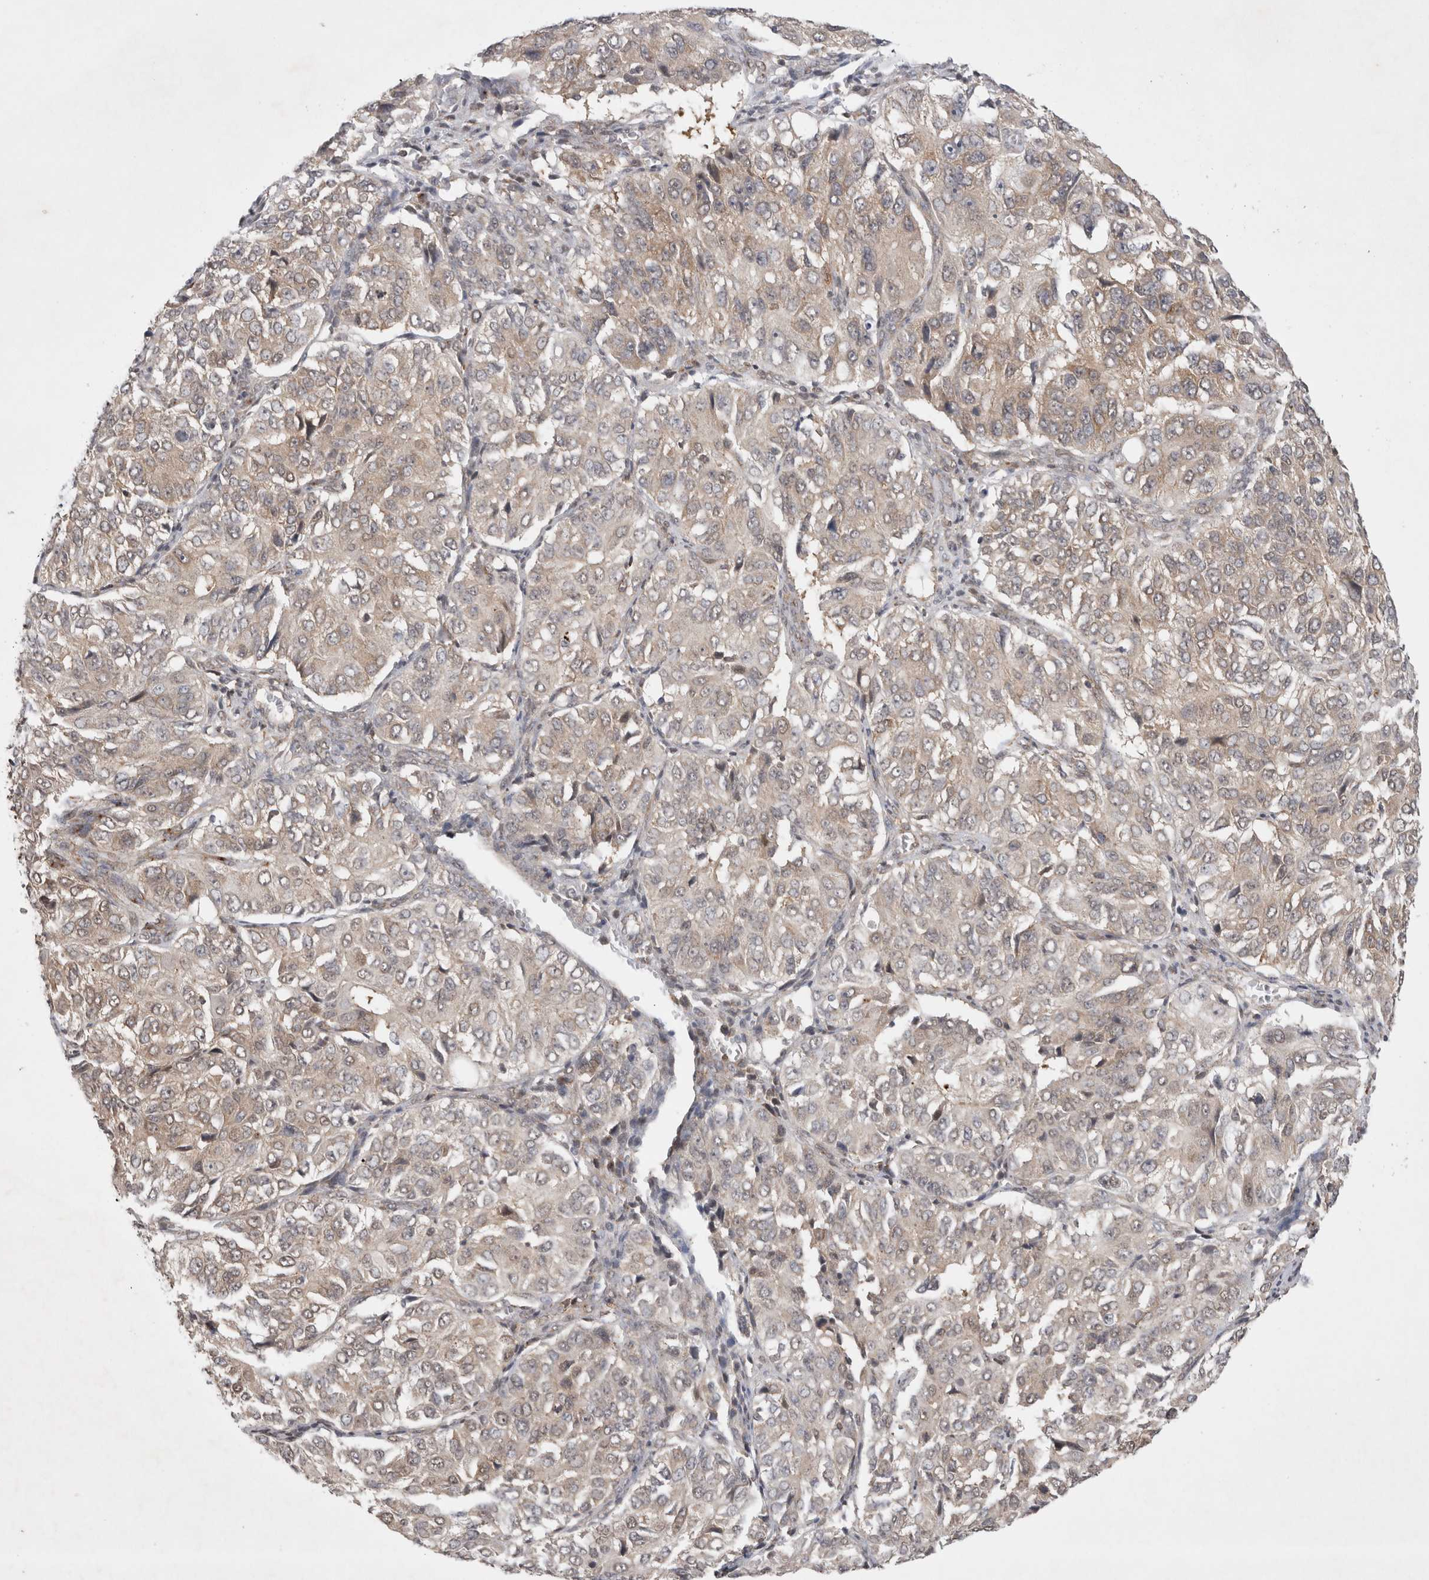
{"staining": {"intensity": "weak", "quantity": "25%-75%", "location": "cytoplasmic/membranous"}, "tissue": "ovarian cancer", "cell_type": "Tumor cells", "image_type": "cancer", "snomed": [{"axis": "morphology", "description": "Carcinoma, endometroid"}, {"axis": "topography", "description": "Ovary"}], "caption": "Ovarian cancer (endometroid carcinoma) tissue demonstrates weak cytoplasmic/membranous staining in about 25%-75% of tumor cells", "gene": "WIPF2", "patient": {"sex": "female", "age": 51}}